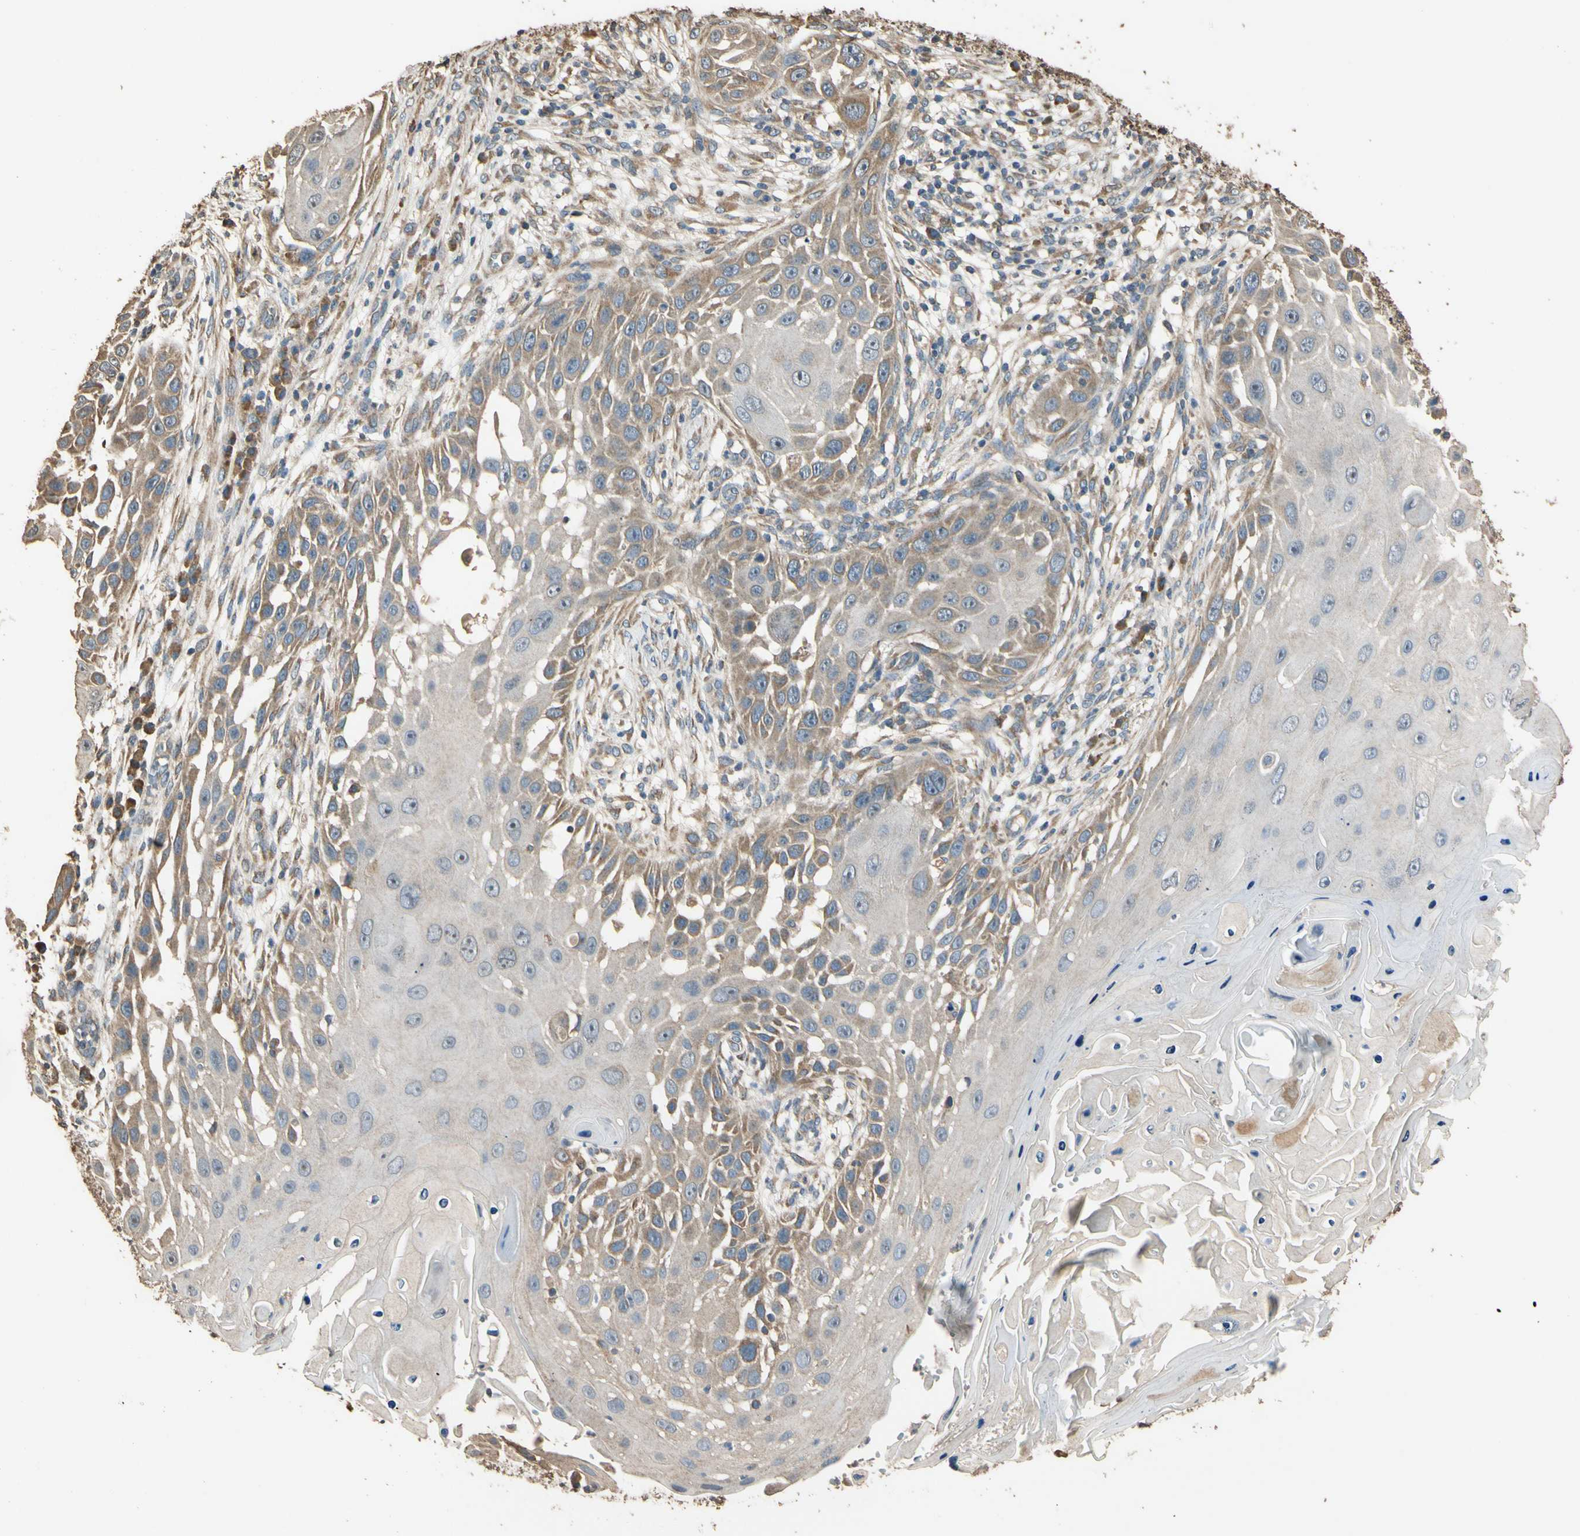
{"staining": {"intensity": "moderate", "quantity": "25%-75%", "location": "cytoplasmic/membranous"}, "tissue": "skin cancer", "cell_type": "Tumor cells", "image_type": "cancer", "snomed": [{"axis": "morphology", "description": "Squamous cell carcinoma, NOS"}, {"axis": "topography", "description": "Skin"}], "caption": "Protein staining exhibits moderate cytoplasmic/membranous positivity in approximately 25%-75% of tumor cells in skin cancer. The staining was performed using DAB (3,3'-diaminobenzidine) to visualize the protein expression in brown, while the nuclei were stained in blue with hematoxylin (Magnification: 20x).", "gene": "STX18", "patient": {"sex": "female", "age": 44}}